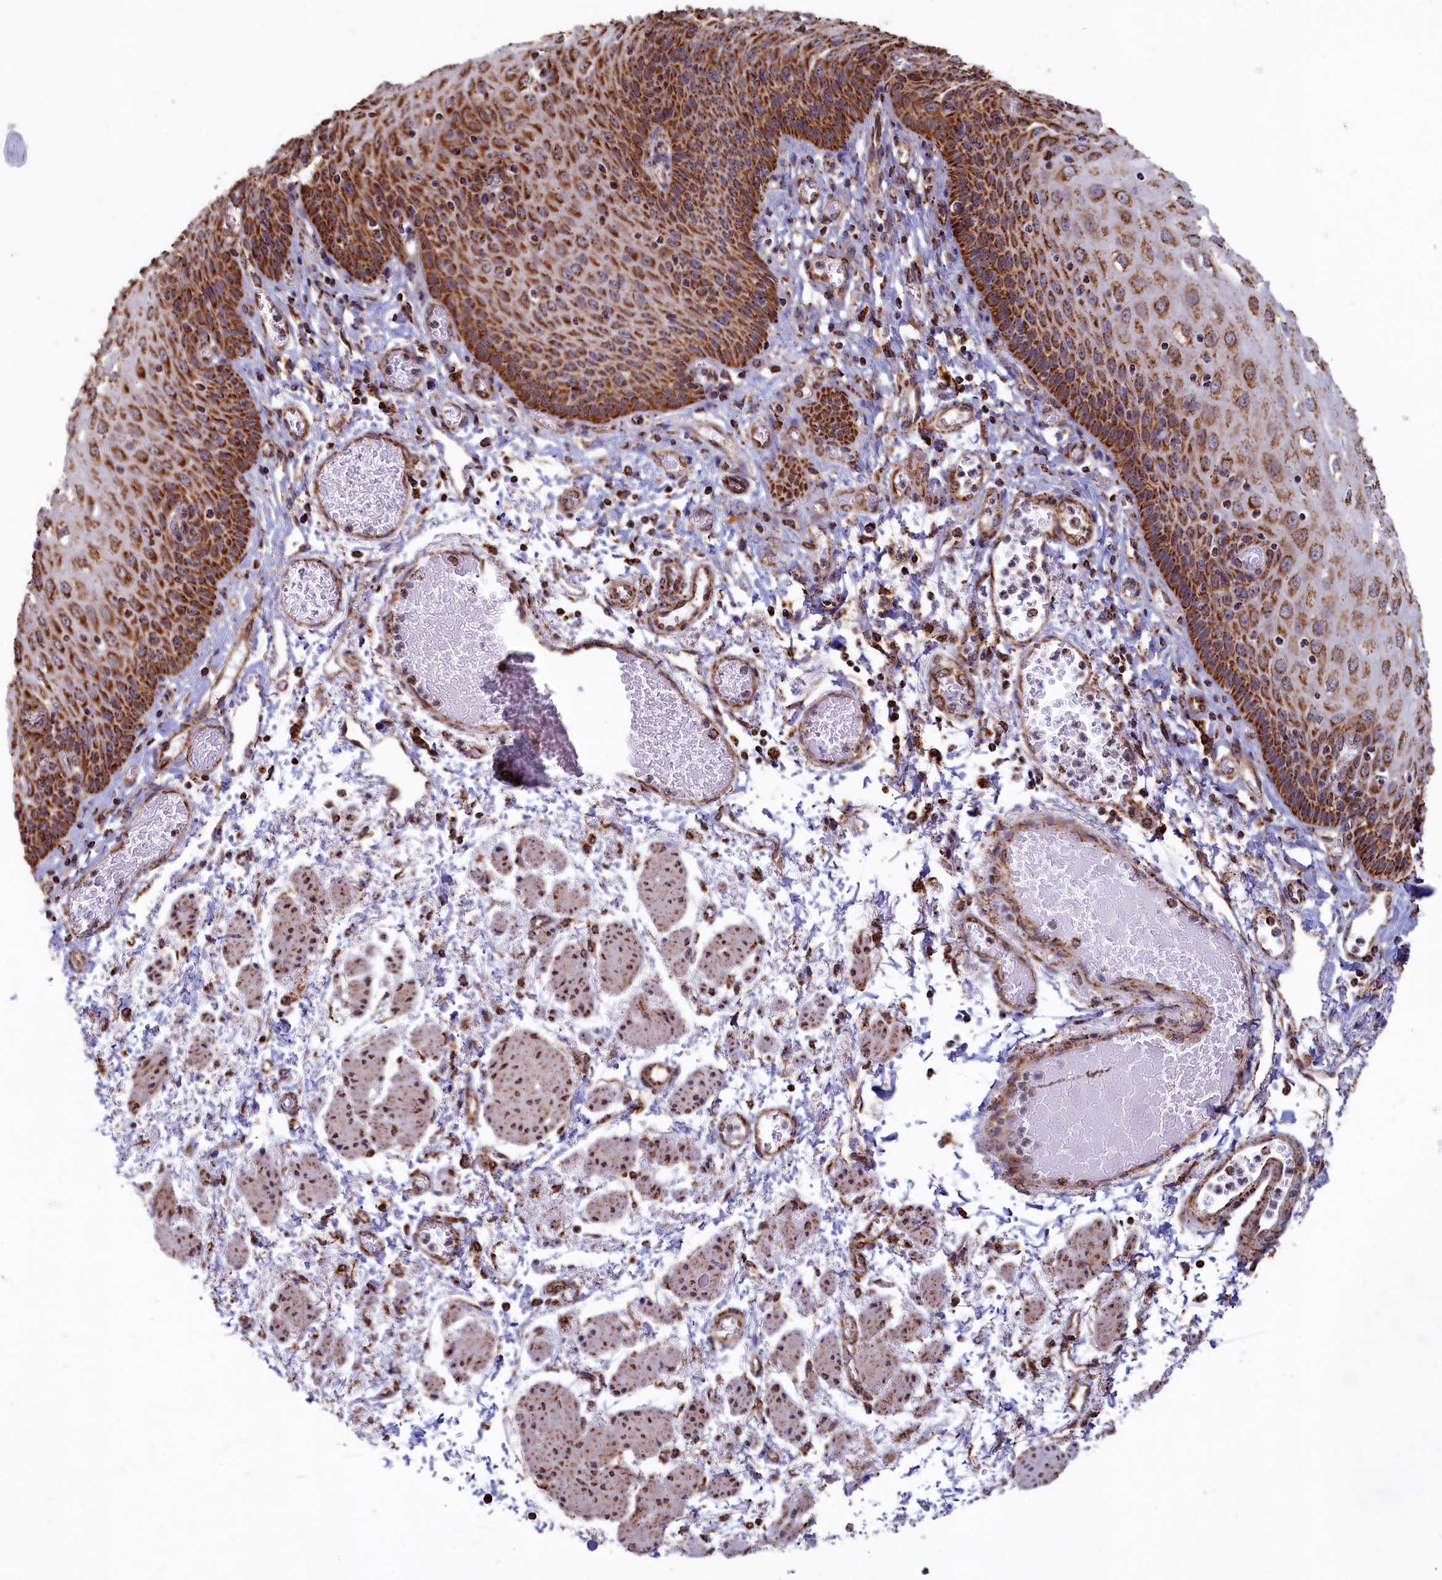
{"staining": {"intensity": "strong", "quantity": ">75%", "location": "cytoplasmic/membranous"}, "tissue": "esophagus", "cell_type": "Squamous epithelial cells", "image_type": "normal", "snomed": [{"axis": "morphology", "description": "Normal tissue, NOS"}, {"axis": "topography", "description": "Esophagus"}], "caption": "A photomicrograph of human esophagus stained for a protein demonstrates strong cytoplasmic/membranous brown staining in squamous epithelial cells. The staining is performed using DAB brown chromogen to label protein expression. The nuclei are counter-stained blue using hematoxylin.", "gene": "SPR", "patient": {"sex": "male", "age": 81}}